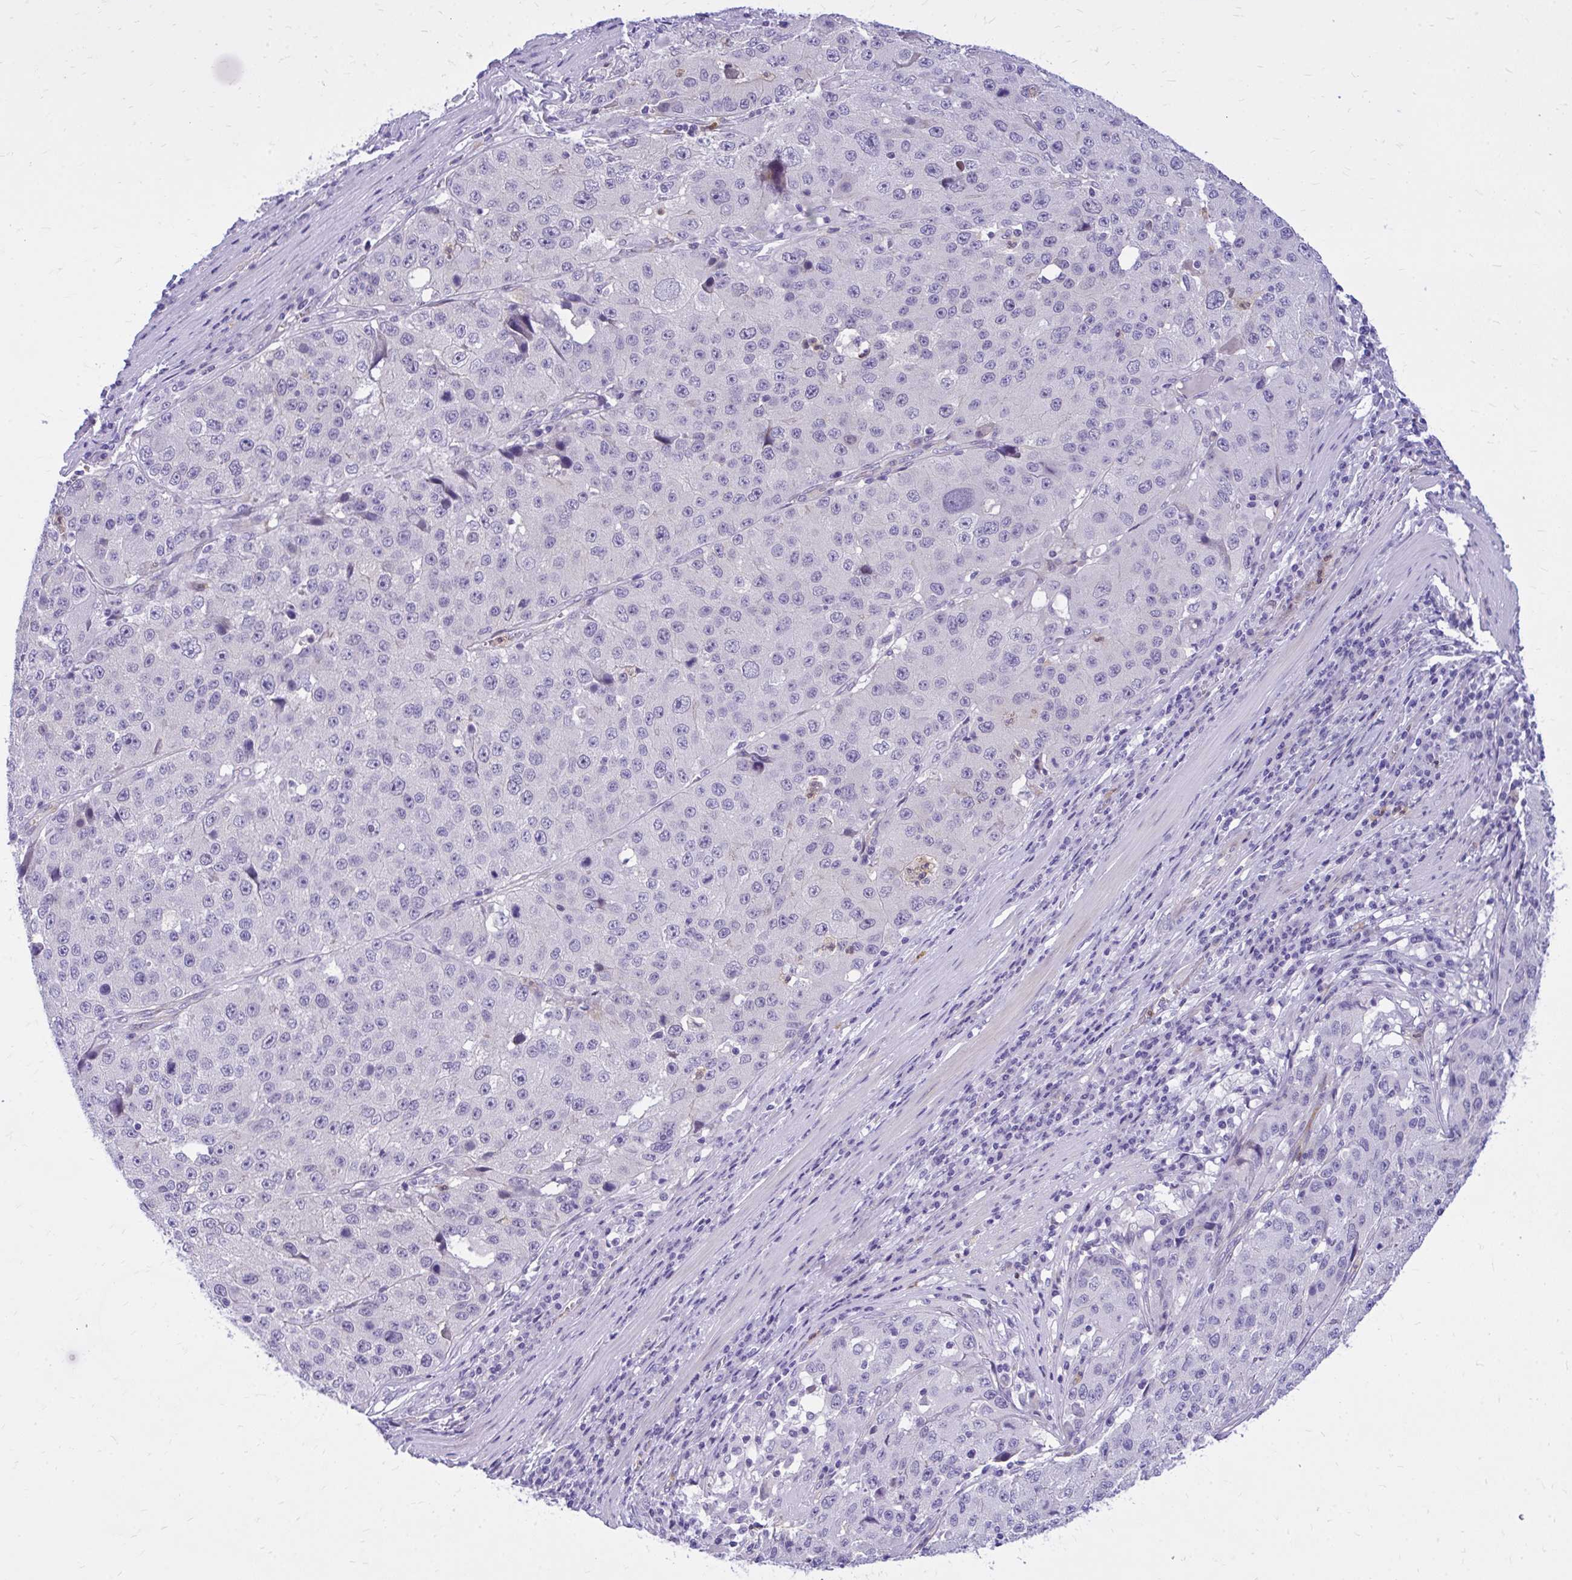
{"staining": {"intensity": "negative", "quantity": "none", "location": "none"}, "tissue": "stomach cancer", "cell_type": "Tumor cells", "image_type": "cancer", "snomed": [{"axis": "morphology", "description": "Adenocarcinoma, NOS"}, {"axis": "topography", "description": "Stomach"}], "caption": "Human stomach adenocarcinoma stained for a protein using immunohistochemistry displays no positivity in tumor cells.", "gene": "ADAMTSL1", "patient": {"sex": "male", "age": 71}}